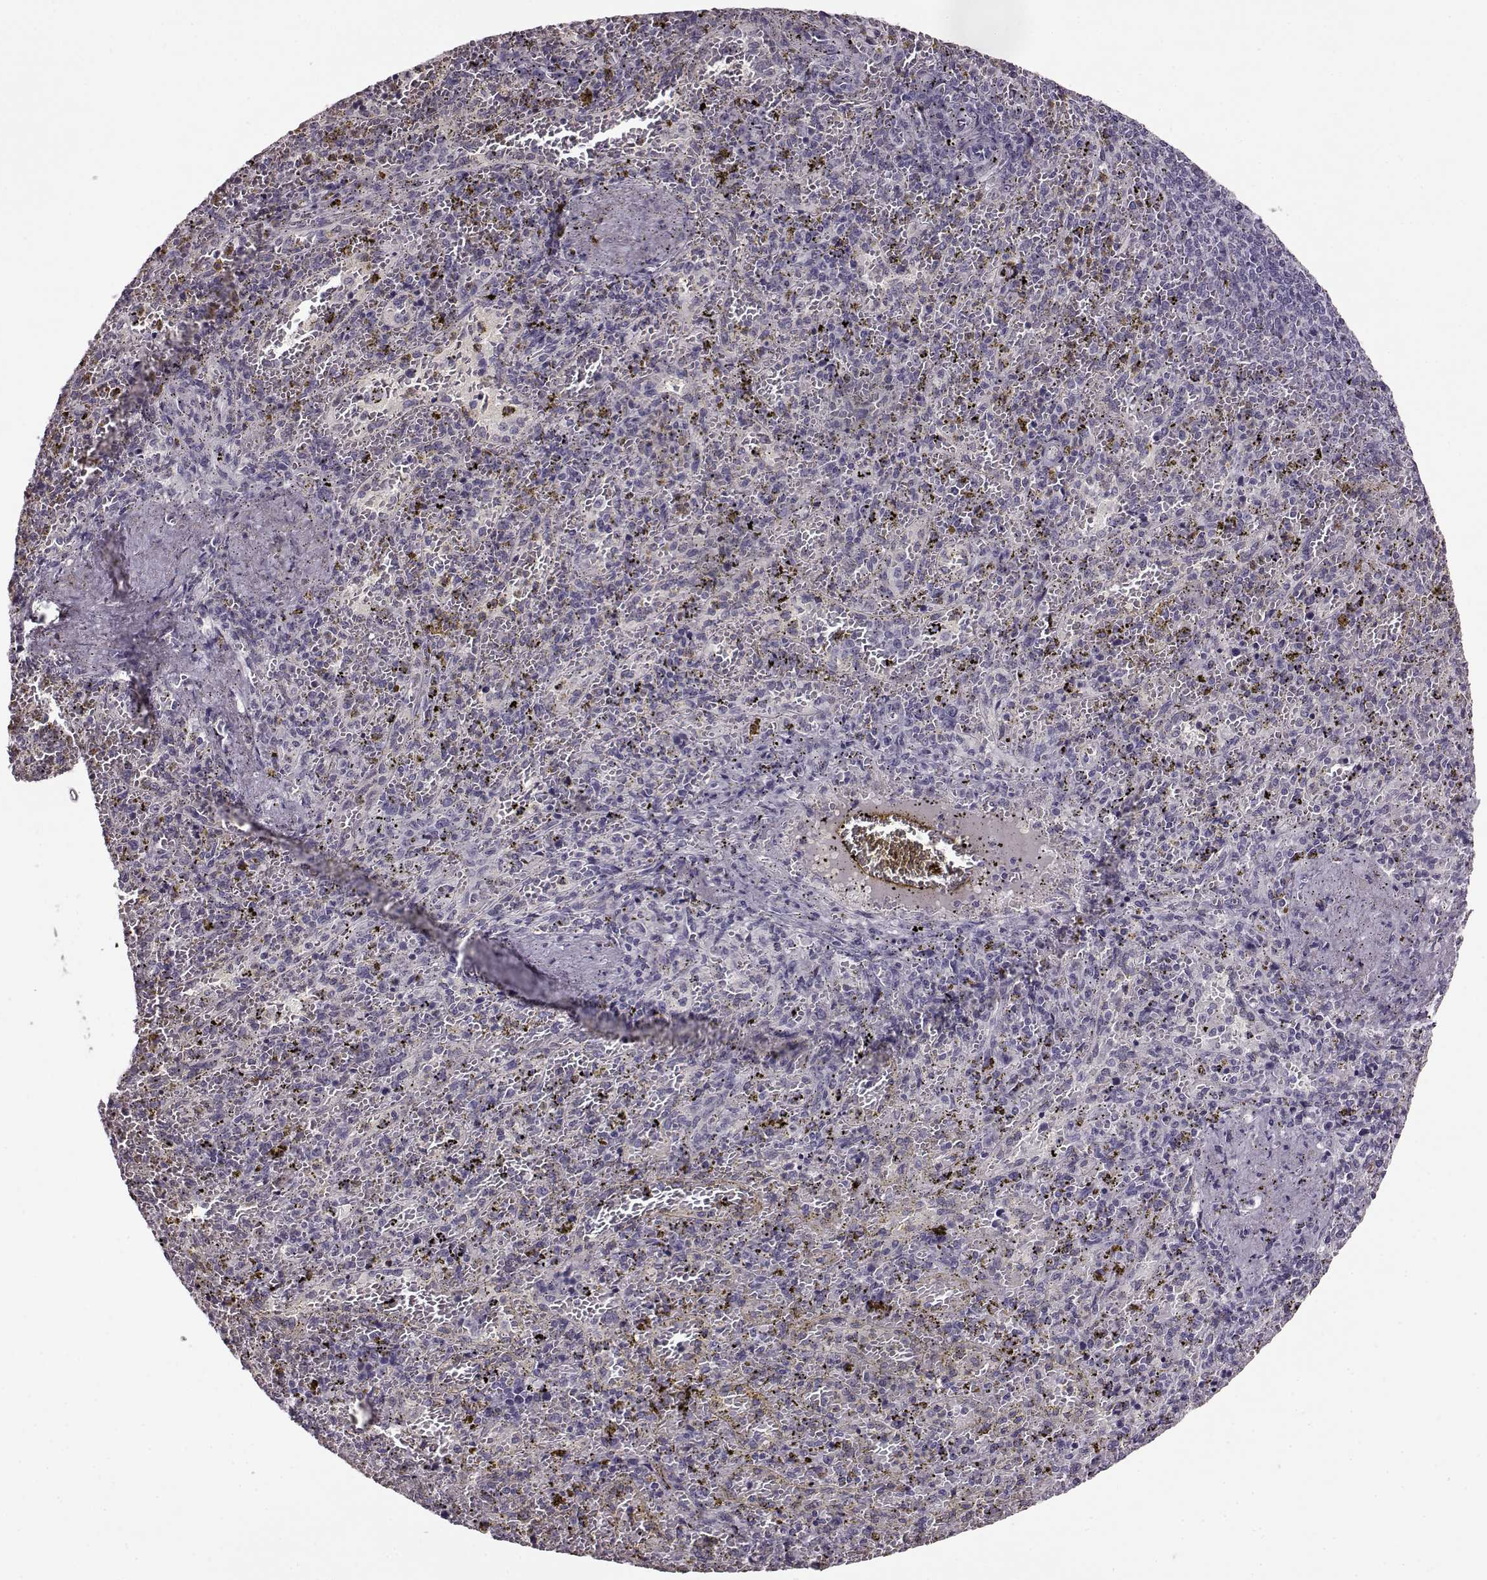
{"staining": {"intensity": "negative", "quantity": "none", "location": "none"}, "tissue": "spleen", "cell_type": "Cells in red pulp", "image_type": "normal", "snomed": [{"axis": "morphology", "description": "Normal tissue, NOS"}, {"axis": "topography", "description": "Spleen"}], "caption": "Cells in red pulp are negative for brown protein staining in normal spleen. (DAB IHC, high magnification).", "gene": "FSHB", "patient": {"sex": "female", "age": 50}}